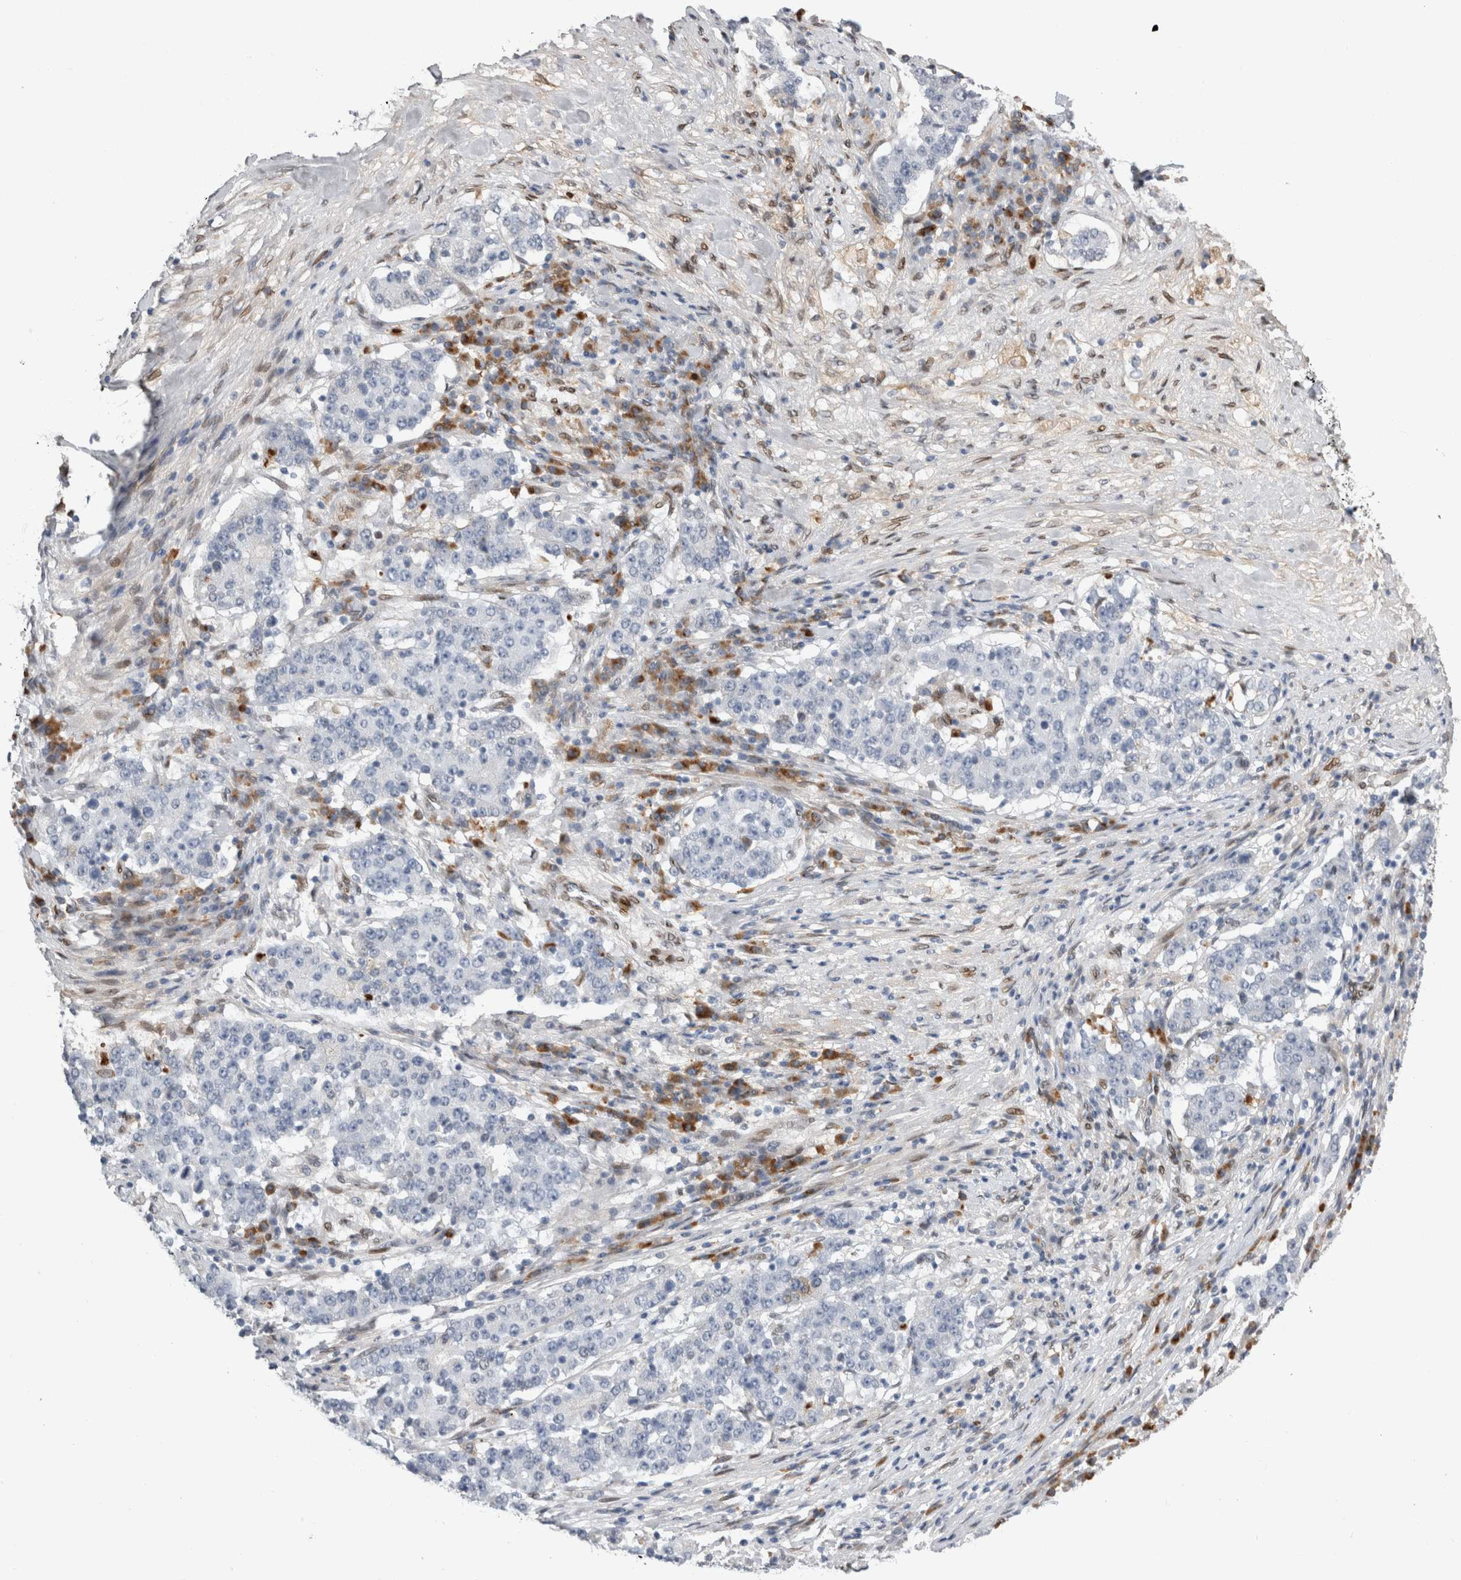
{"staining": {"intensity": "negative", "quantity": "none", "location": "none"}, "tissue": "stomach cancer", "cell_type": "Tumor cells", "image_type": "cancer", "snomed": [{"axis": "morphology", "description": "Adenocarcinoma, NOS"}, {"axis": "topography", "description": "Stomach"}], "caption": "High power microscopy micrograph of an immunohistochemistry image of stomach cancer, revealing no significant expression in tumor cells.", "gene": "DMTN", "patient": {"sex": "male", "age": 59}}